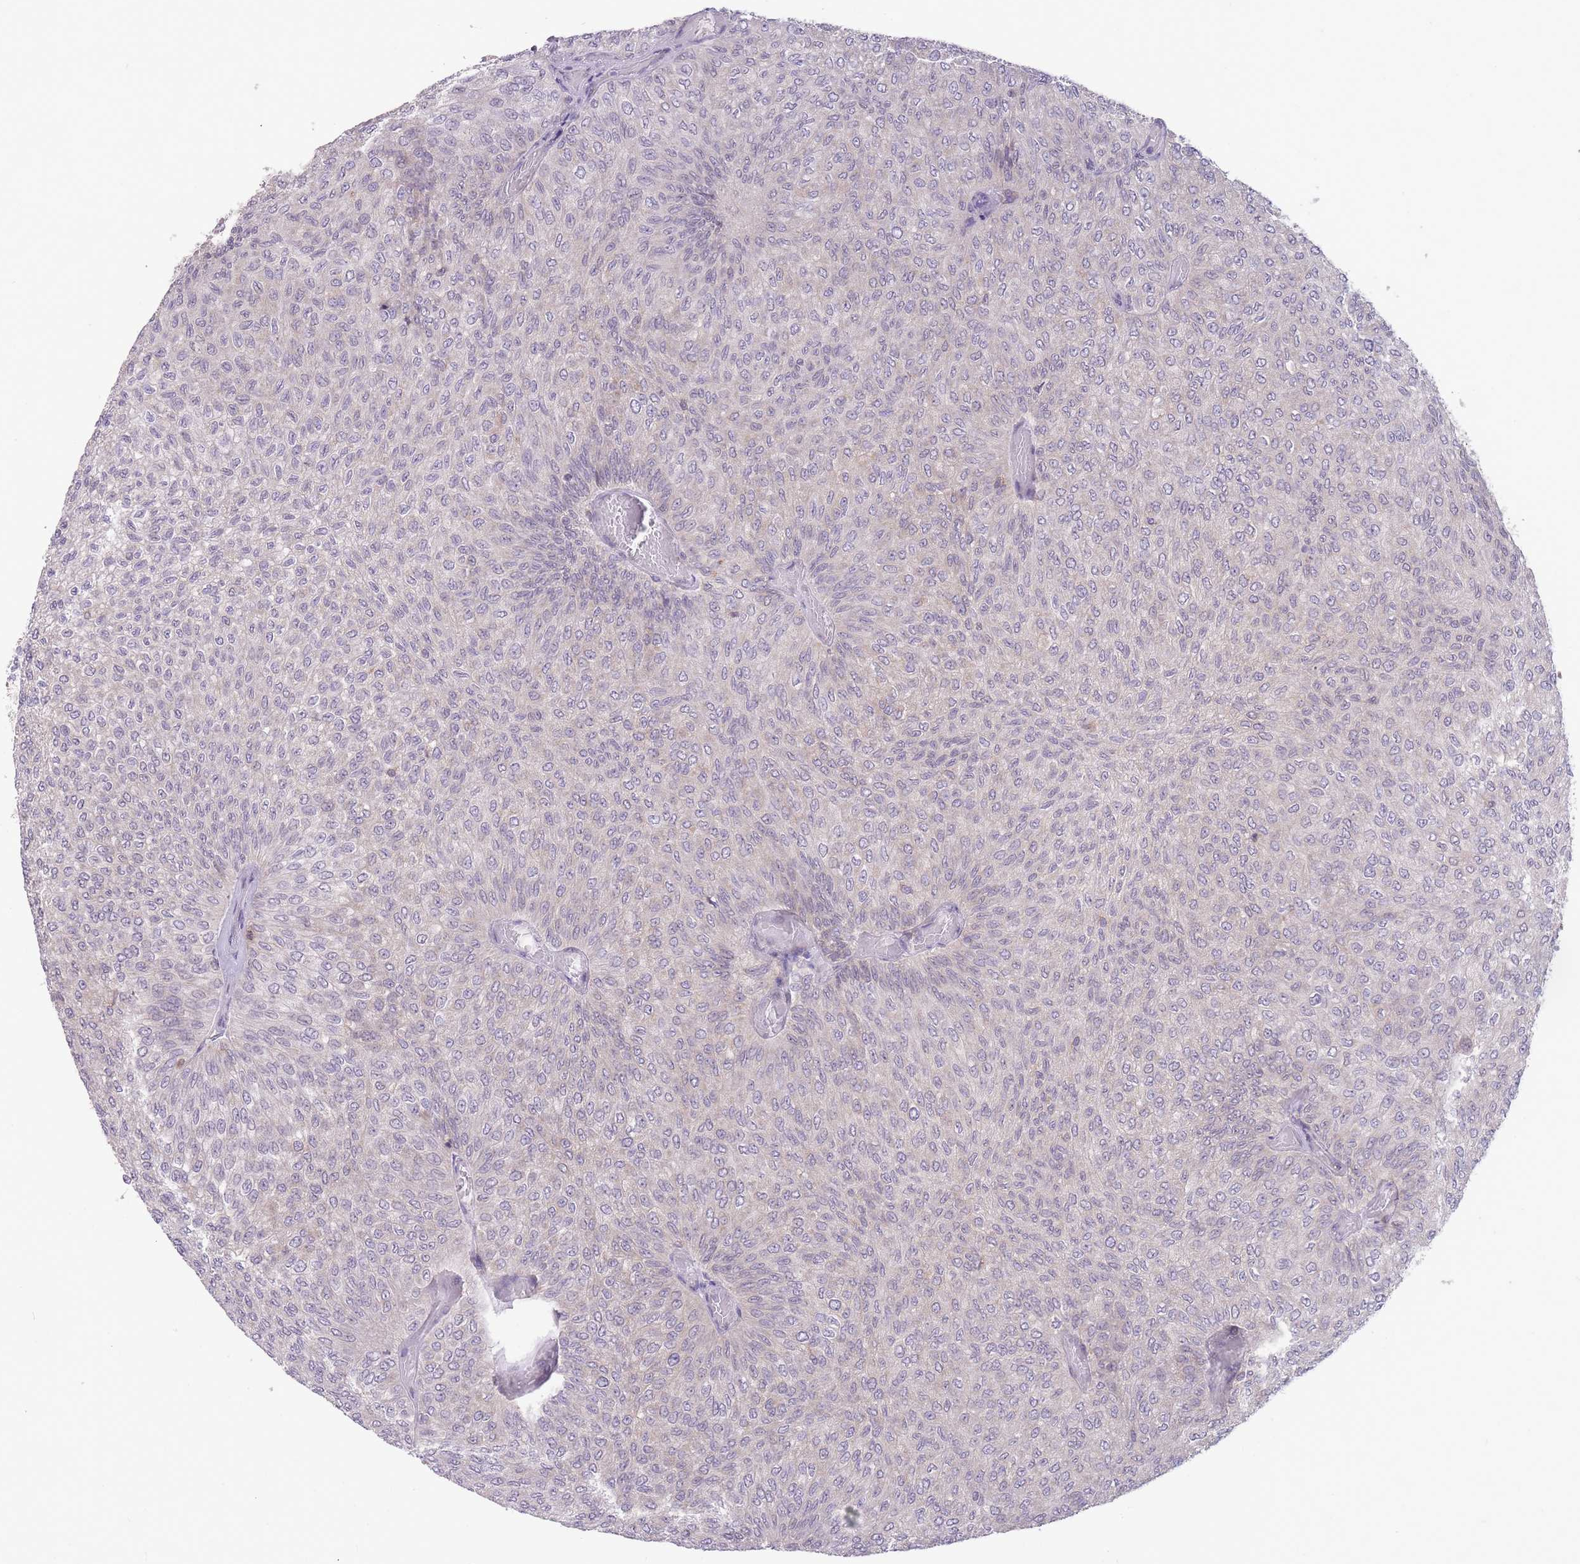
{"staining": {"intensity": "negative", "quantity": "none", "location": "none"}, "tissue": "urothelial cancer", "cell_type": "Tumor cells", "image_type": "cancer", "snomed": [{"axis": "morphology", "description": "Urothelial carcinoma, Low grade"}, {"axis": "topography", "description": "Urinary bladder"}], "caption": "Immunohistochemistry (IHC) of human urothelial cancer demonstrates no expression in tumor cells. (Immunohistochemistry, brightfield microscopy, high magnification).", "gene": "TRAPPC5", "patient": {"sex": "male", "age": 78}}